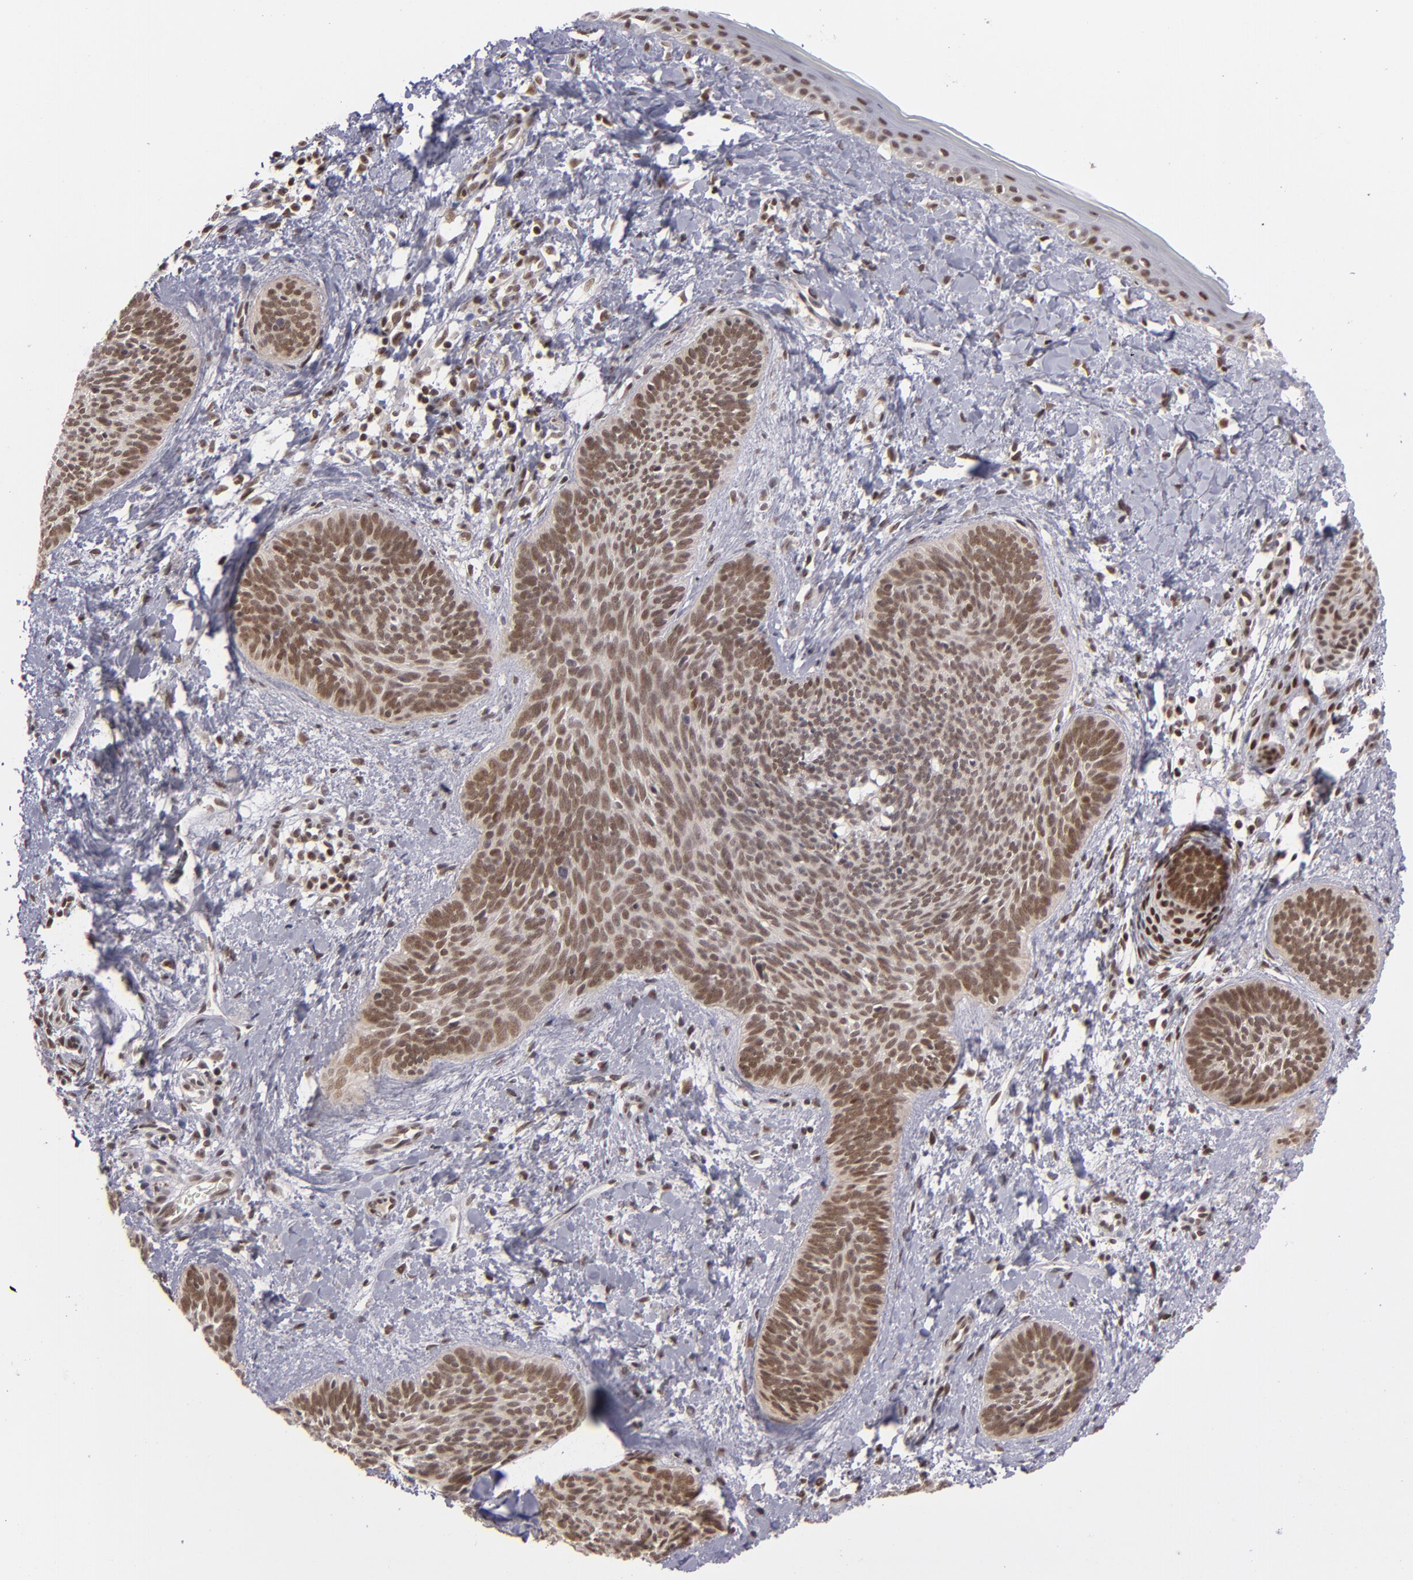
{"staining": {"intensity": "moderate", "quantity": ">75%", "location": "nuclear"}, "tissue": "skin cancer", "cell_type": "Tumor cells", "image_type": "cancer", "snomed": [{"axis": "morphology", "description": "Basal cell carcinoma"}, {"axis": "topography", "description": "Skin"}], "caption": "Immunohistochemistry of skin cancer (basal cell carcinoma) exhibits medium levels of moderate nuclear expression in about >75% of tumor cells.", "gene": "MLLT3", "patient": {"sex": "female", "age": 81}}